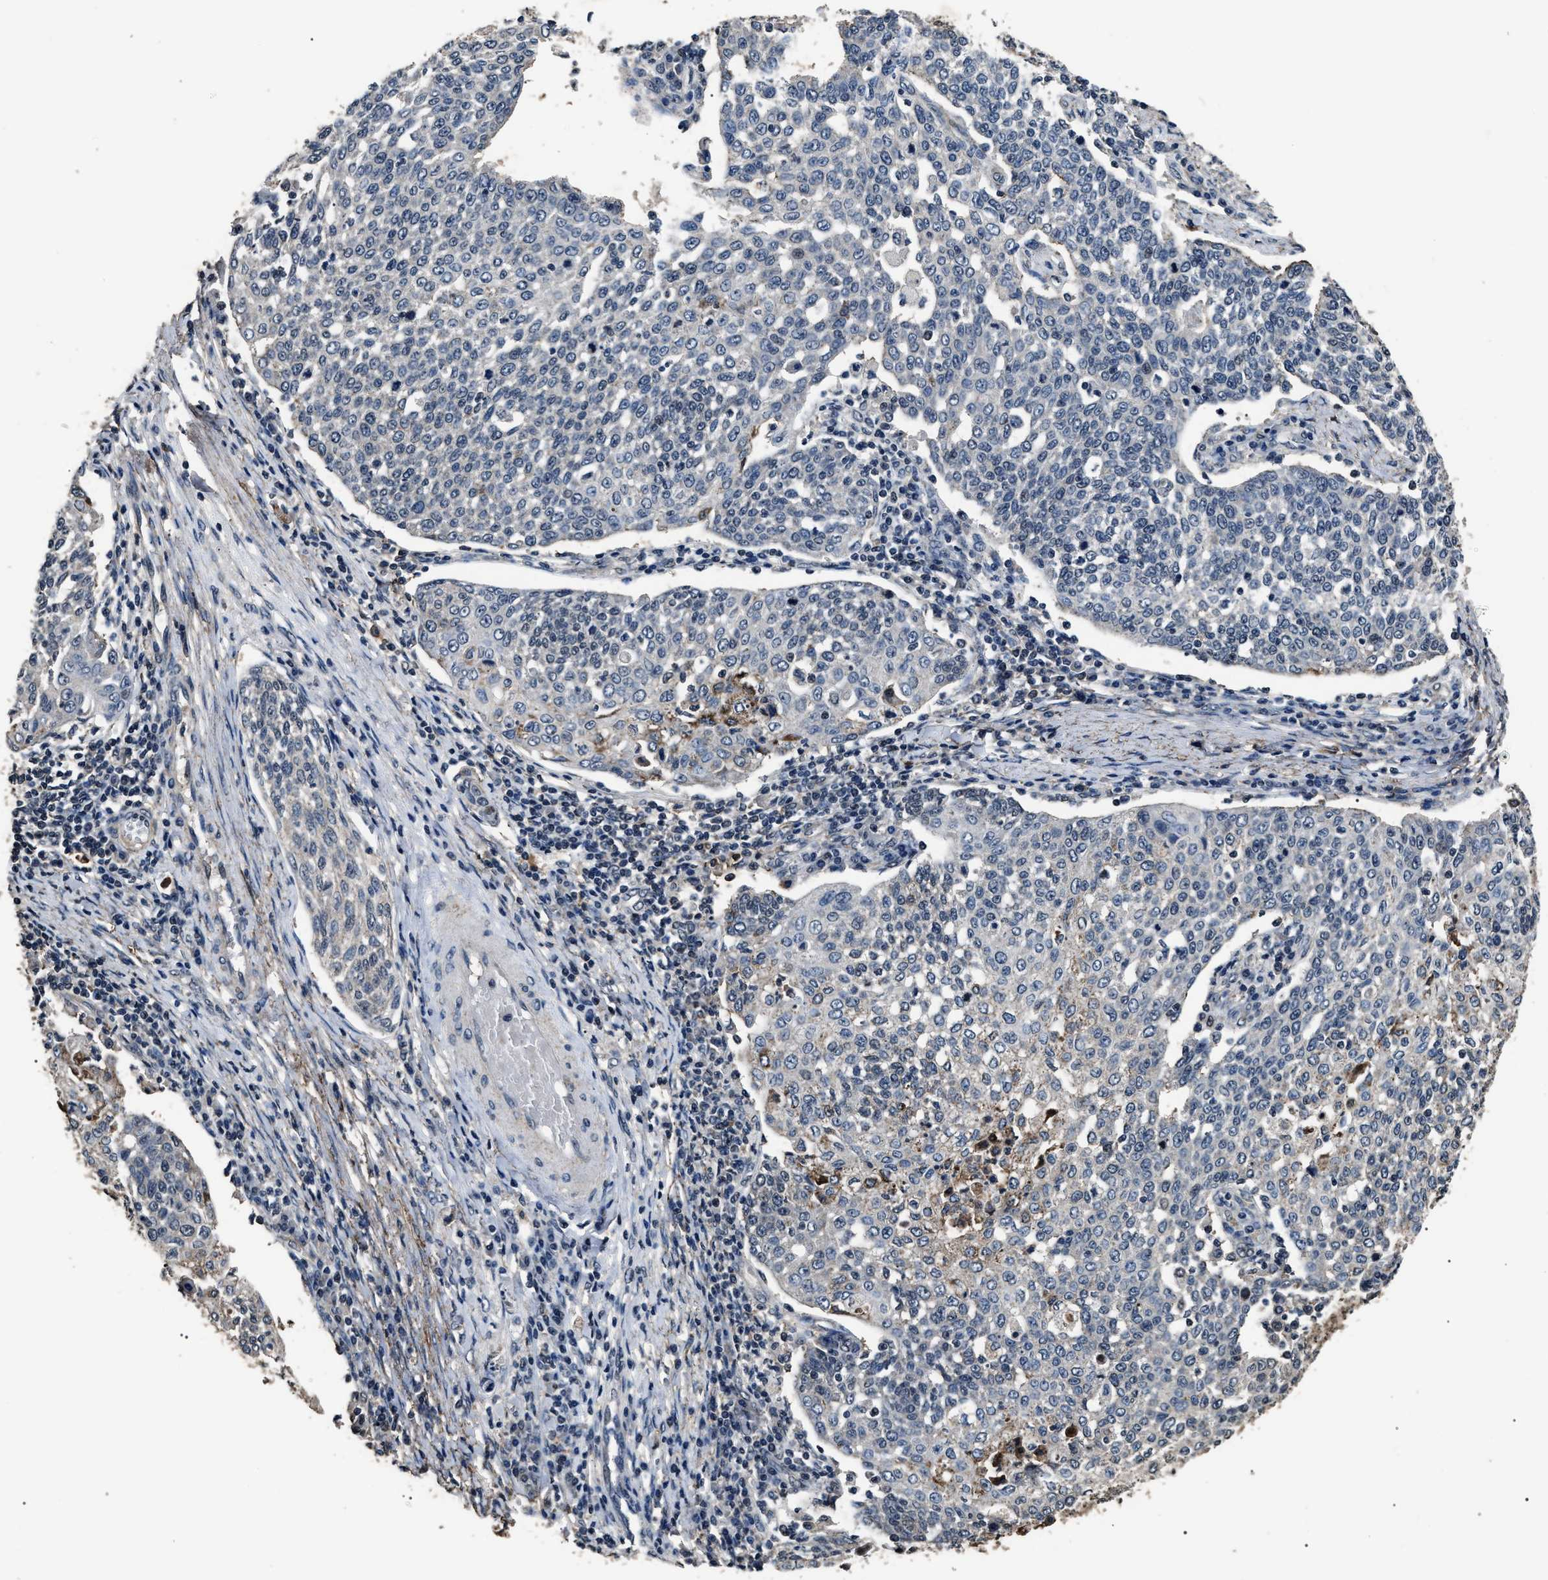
{"staining": {"intensity": "negative", "quantity": "none", "location": "none"}, "tissue": "cervical cancer", "cell_type": "Tumor cells", "image_type": "cancer", "snomed": [{"axis": "morphology", "description": "Squamous cell carcinoma, NOS"}, {"axis": "topography", "description": "Cervix"}], "caption": "There is no significant positivity in tumor cells of cervical cancer (squamous cell carcinoma).", "gene": "ANP32E", "patient": {"sex": "female", "age": 34}}